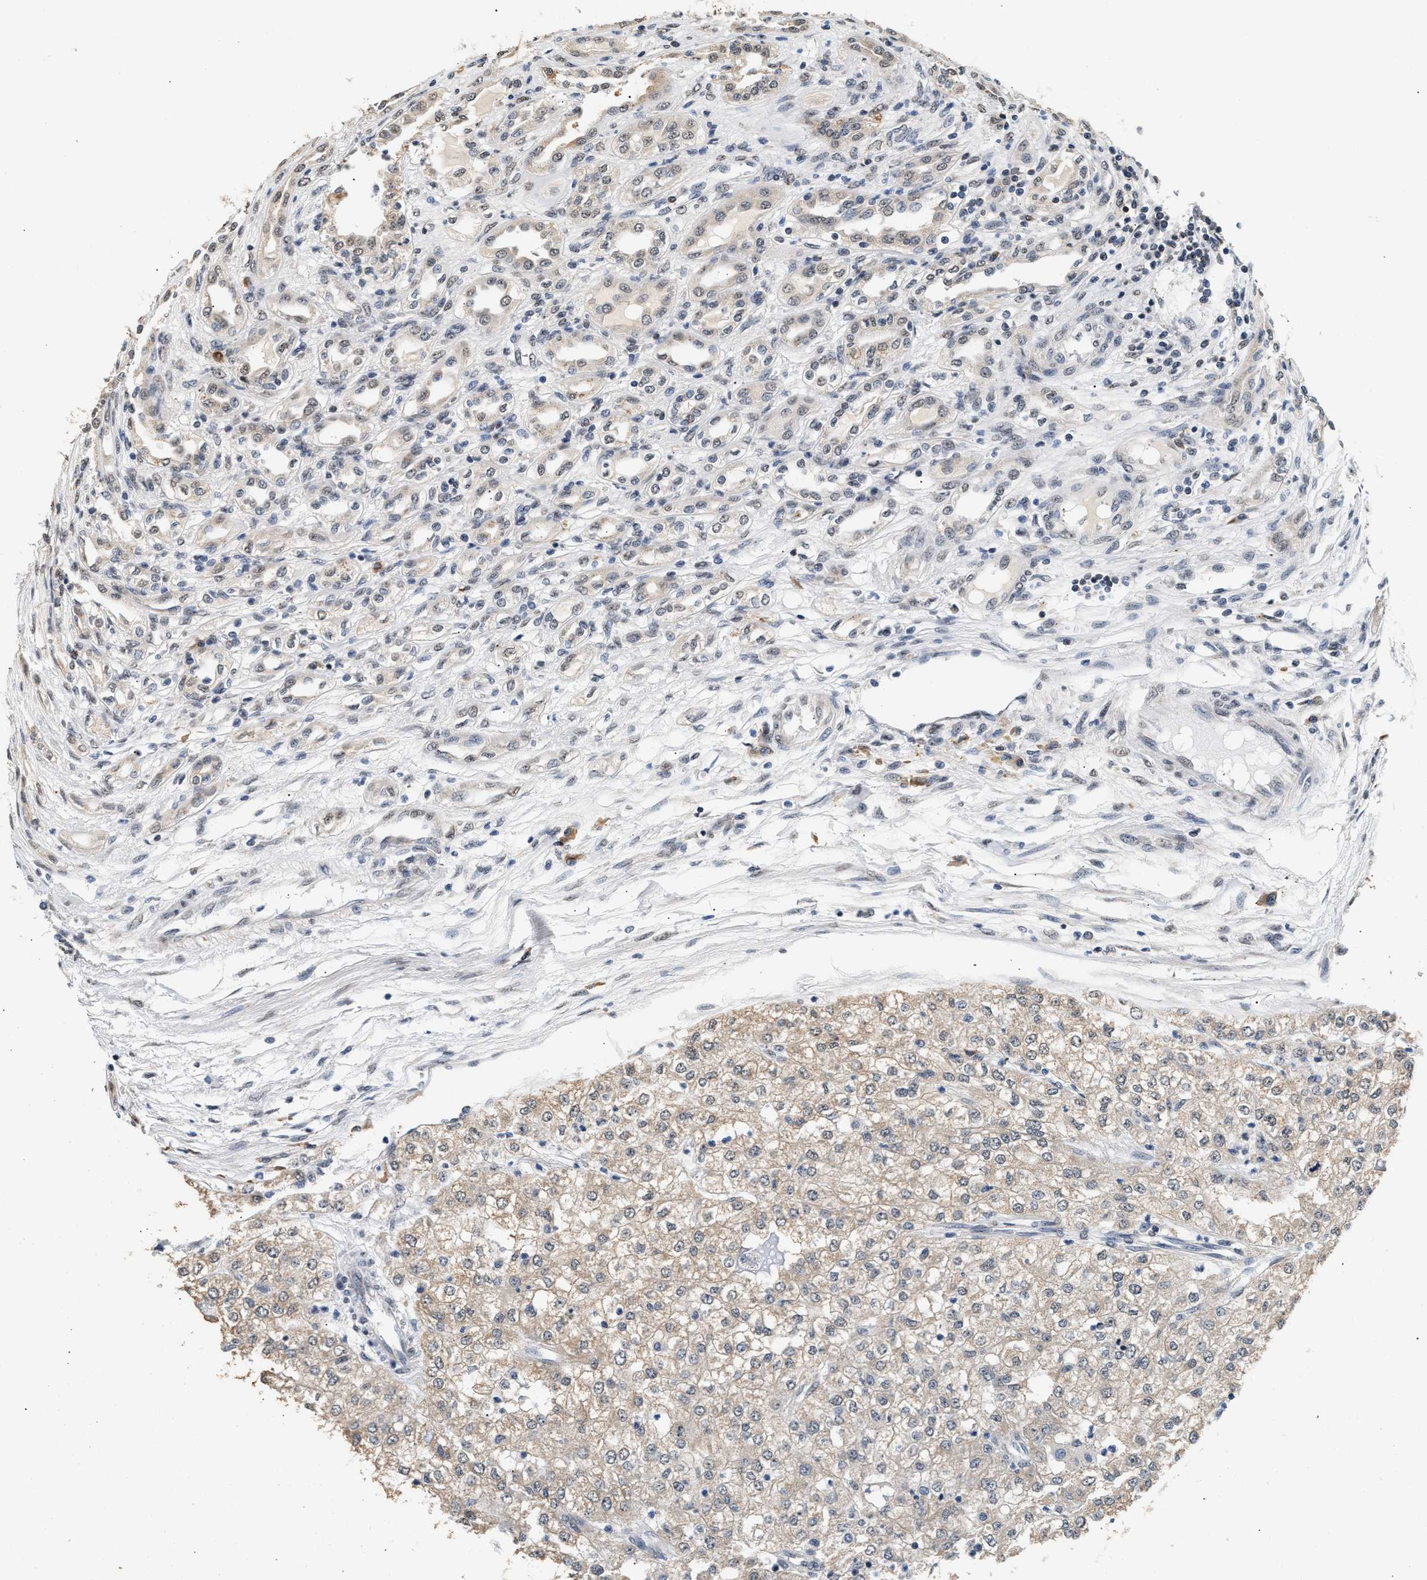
{"staining": {"intensity": "negative", "quantity": "none", "location": "none"}, "tissue": "renal cancer", "cell_type": "Tumor cells", "image_type": "cancer", "snomed": [{"axis": "morphology", "description": "Adenocarcinoma, NOS"}, {"axis": "topography", "description": "Kidney"}], "caption": "Tumor cells show no significant protein expression in adenocarcinoma (renal). The staining was performed using DAB to visualize the protein expression in brown, while the nuclei were stained in blue with hematoxylin (Magnification: 20x).", "gene": "THOC1", "patient": {"sex": "female", "age": 54}}